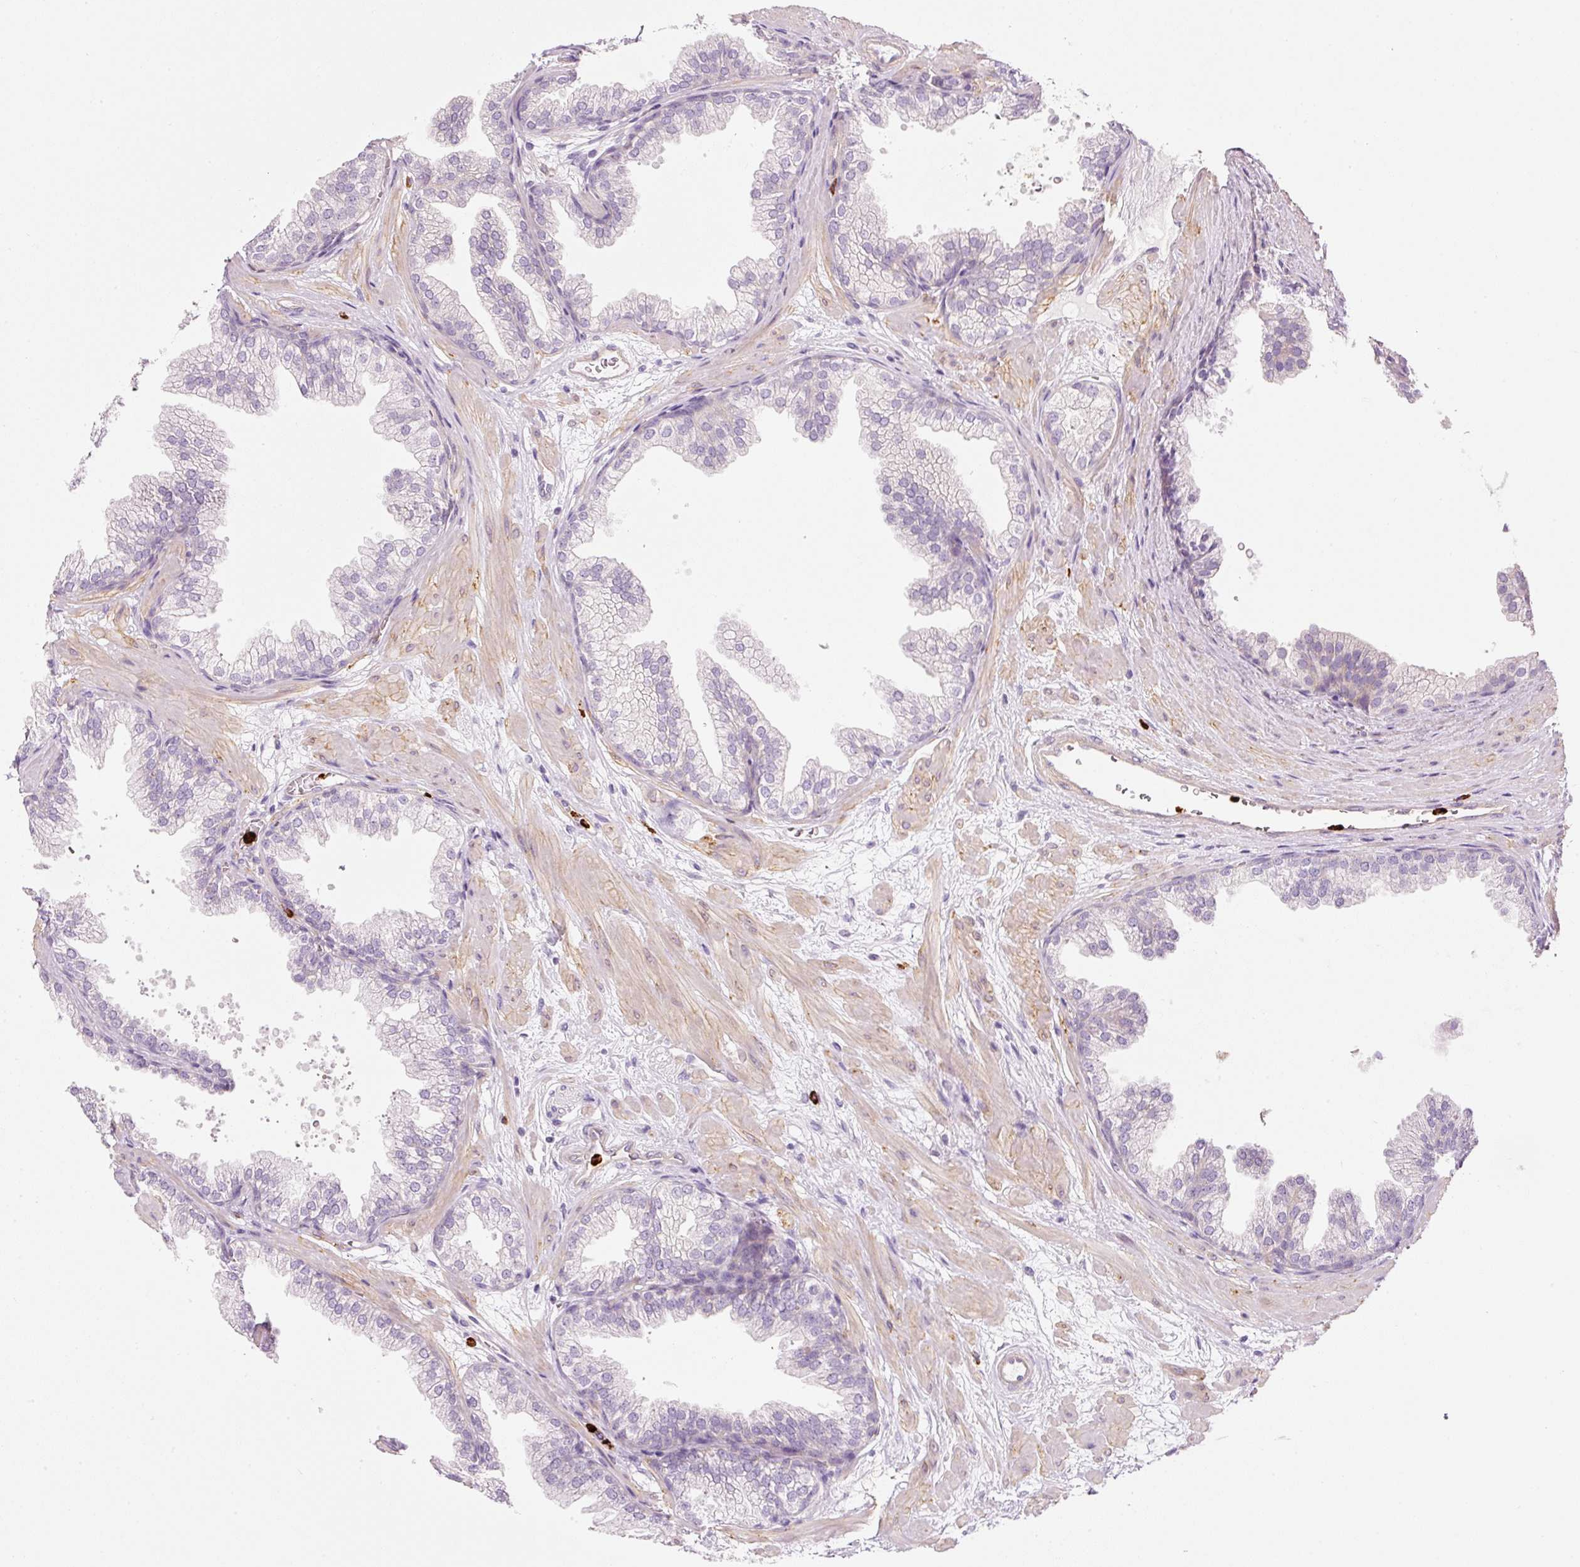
{"staining": {"intensity": "weak", "quantity": "<25%", "location": "cytoplasmic/membranous"}, "tissue": "prostate", "cell_type": "Glandular cells", "image_type": "normal", "snomed": [{"axis": "morphology", "description": "Normal tissue, NOS"}, {"axis": "topography", "description": "Prostate"}], "caption": "There is no significant expression in glandular cells of prostate. (DAB (3,3'-diaminobenzidine) immunohistochemistry visualized using brightfield microscopy, high magnification).", "gene": "MAP3K3", "patient": {"sex": "male", "age": 37}}